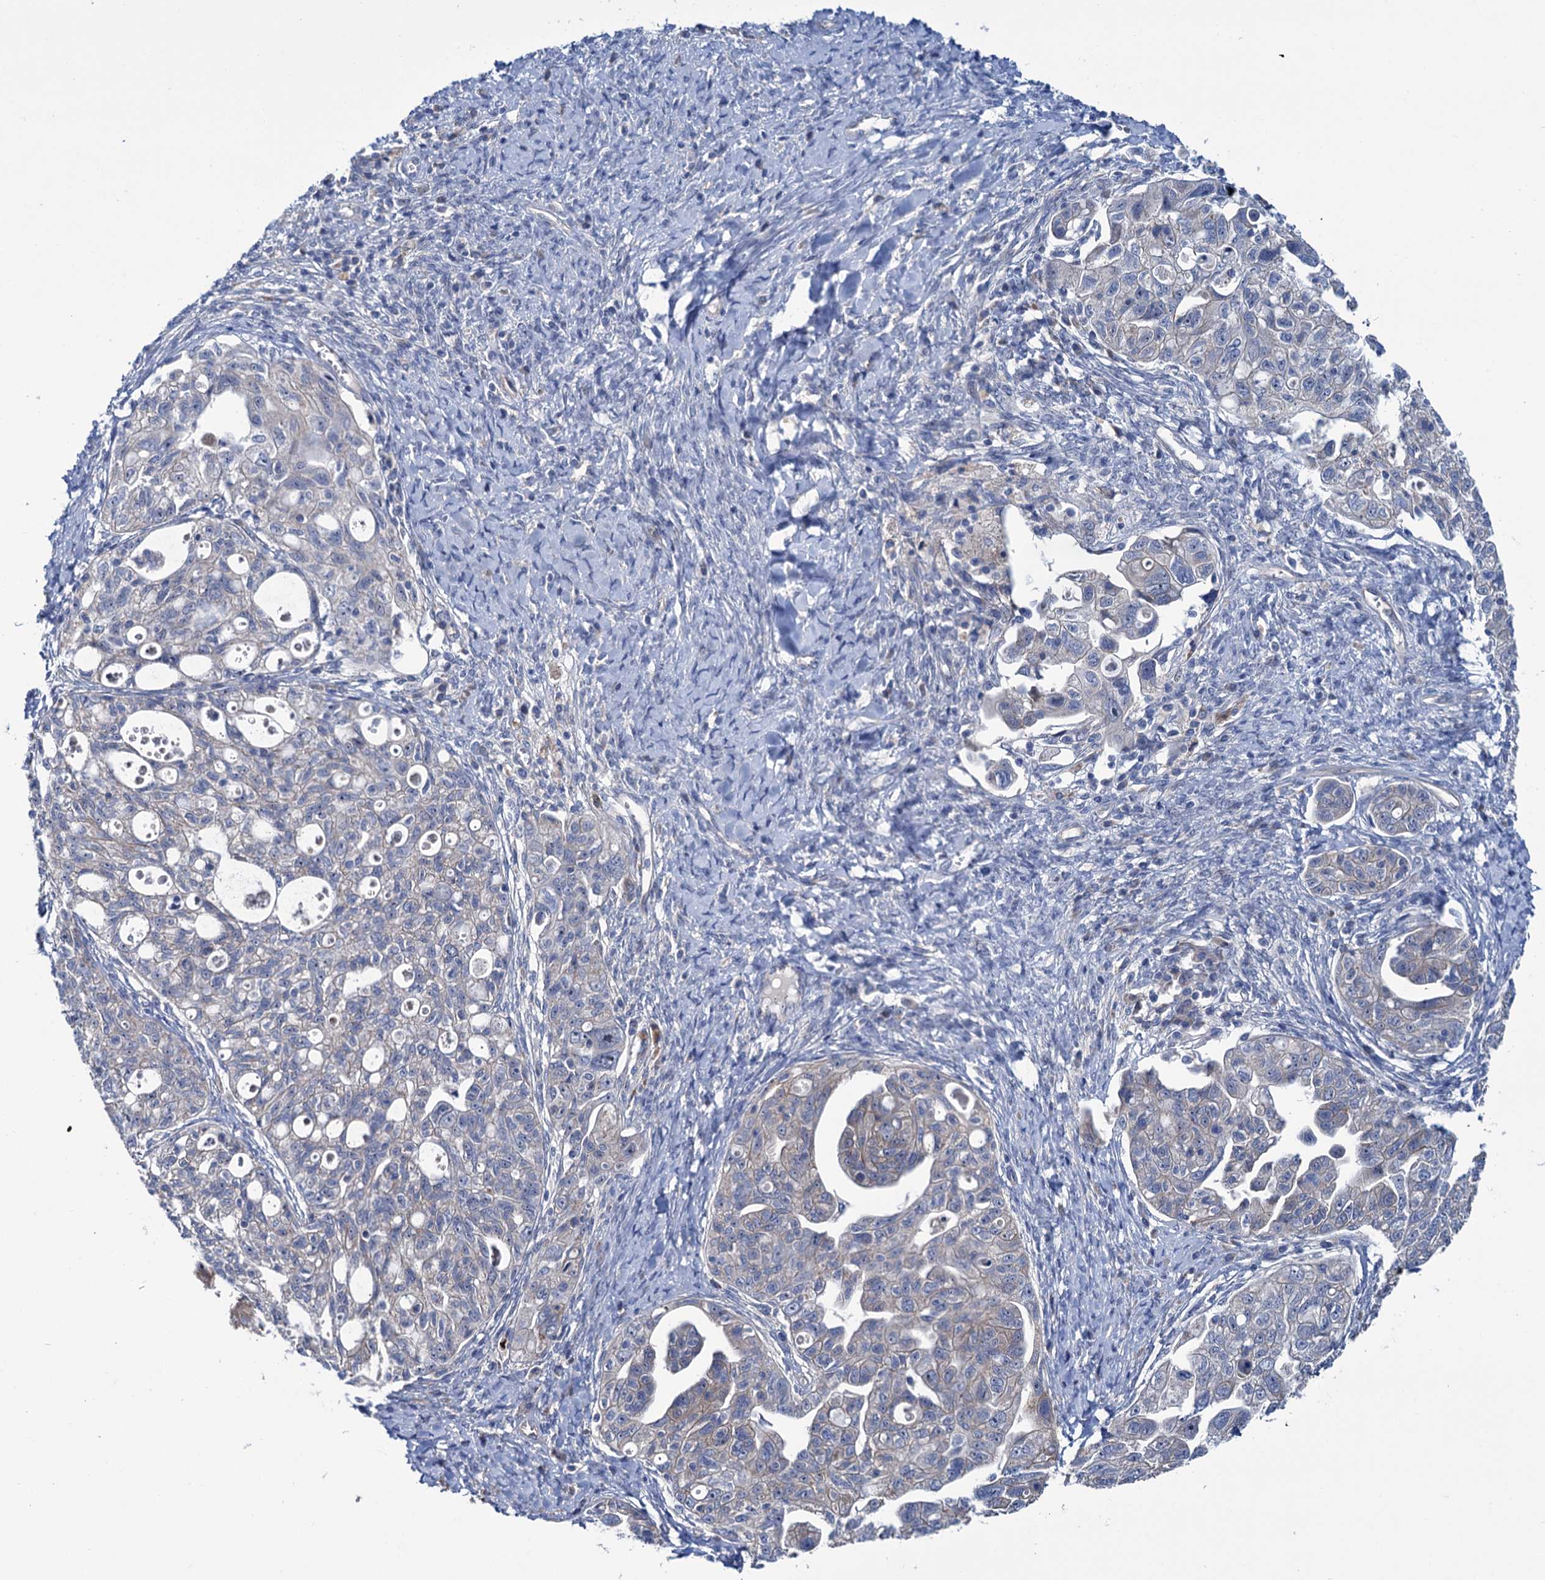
{"staining": {"intensity": "negative", "quantity": "none", "location": "none"}, "tissue": "ovarian cancer", "cell_type": "Tumor cells", "image_type": "cancer", "snomed": [{"axis": "morphology", "description": "Carcinoma, NOS"}, {"axis": "morphology", "description": "Cystadenocarcinoma, serous, NOS"}, {"axis": "topography", "description": "Ovary"}], "caption": "Tumor cells are negative for brown protein staining in ovarian carcinoma.", "gene": "EYA4", "patient": {"sex": "female", "age": 69}}